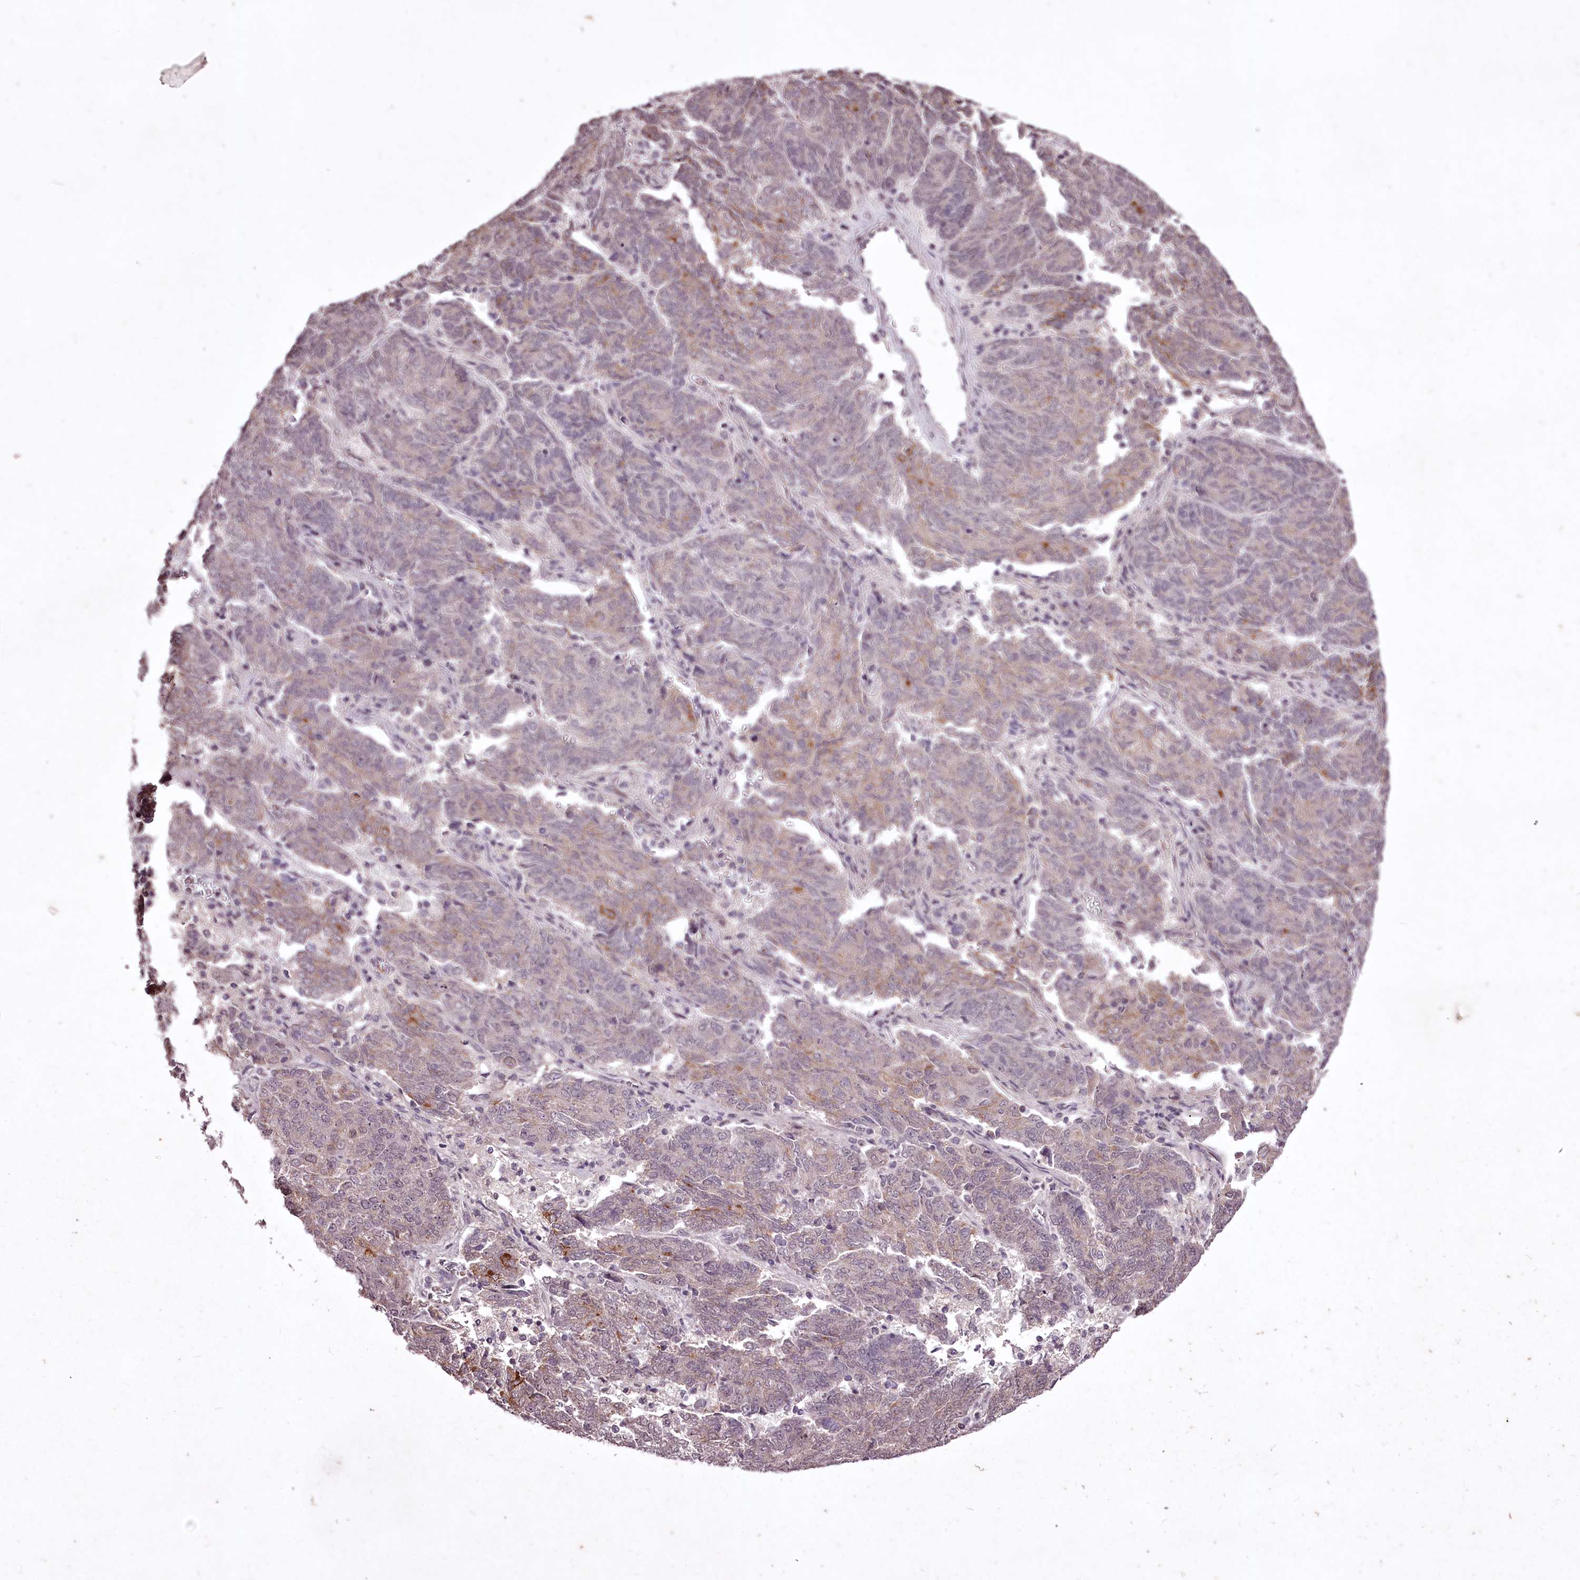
{"staining": {"intensity": "moderate", "quantity": "<25%", "location": "cytoplasmic/membranous"}, "tissue": "endometrial cancer", "cell_type": "Tumor cells", "image_type": "cancer", "snomed": [{"axis": "morphology", "description": "Adenocarcinoma, NOS"}, {"axis": "topography", "description": "Endometrium"}], "caption": "Protein staining of endometrial cancer (adenocarcinoma) tissue reveals moderate cytoplasmic/membranous expression in about <25% of tumor cells.", "gene": "ADRA1D", "patient": {"sex": "female", "age": 80}}